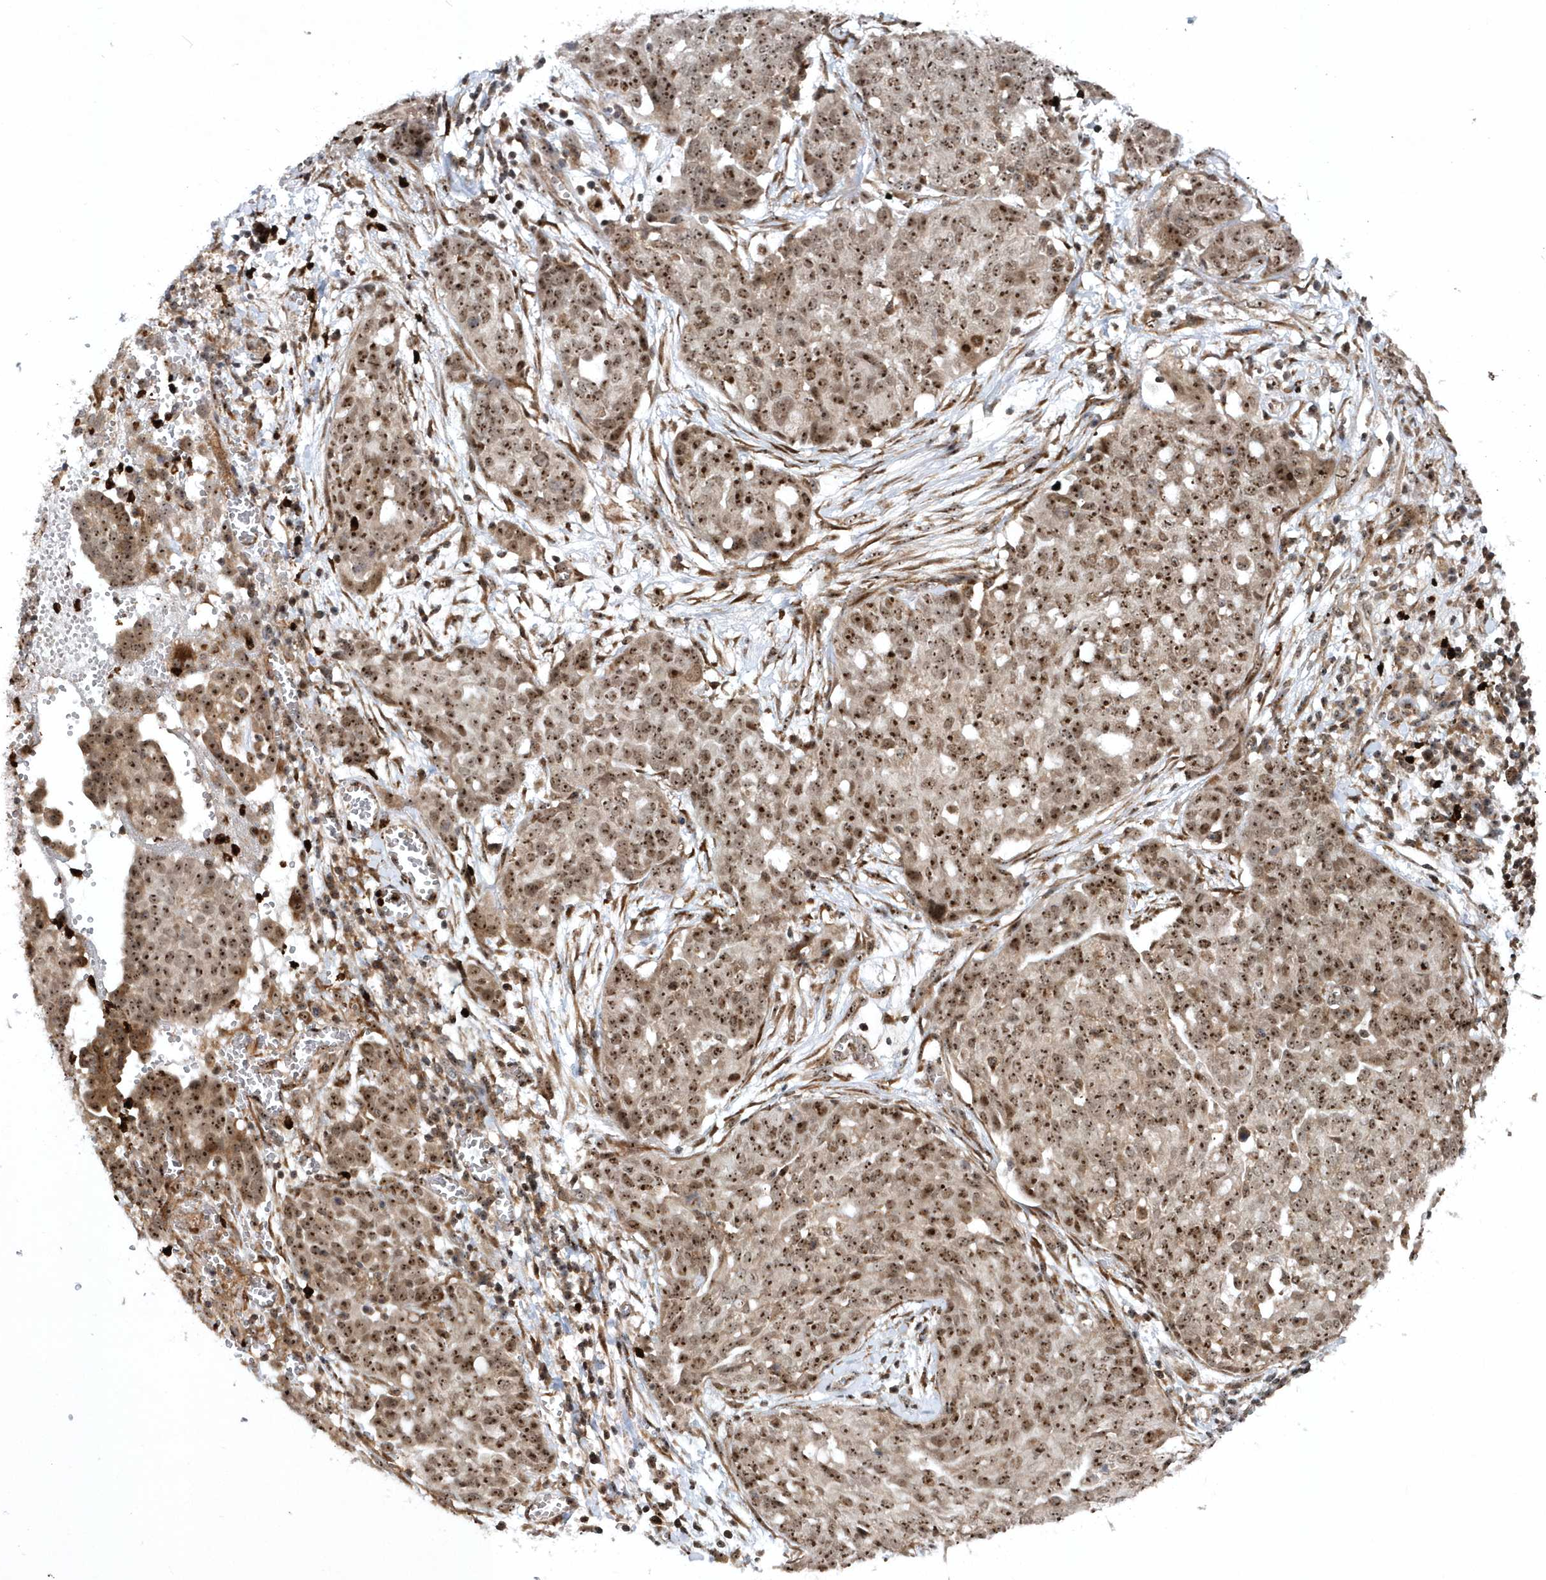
{"staining": {"intensity": "moderate", "quantity": ">75%", "location": "cytoplasmic/membranous,nuclear"}, "tissue": "ovarian cancer", "cell_type": "Tumor cells", "image_type": "cancer", "snomed": [{"axis": "morphology", "description": "Cystadenocarcinoma, serous, NOS"}, {"axis": "topography", "description": "Soft tissue"}, {"axis": "topography", "description": "Ovary"}], "caption": "Brown immunohistochemical staining in human ovarian cancer (serous cystadenocarcinoma) reveals moderate cytoplasmic/membranous and nuclear staining in approximately >75% of tumor cells.", "gene": "SOWAHB", "patient": {"sex": "female", "age": 57}}